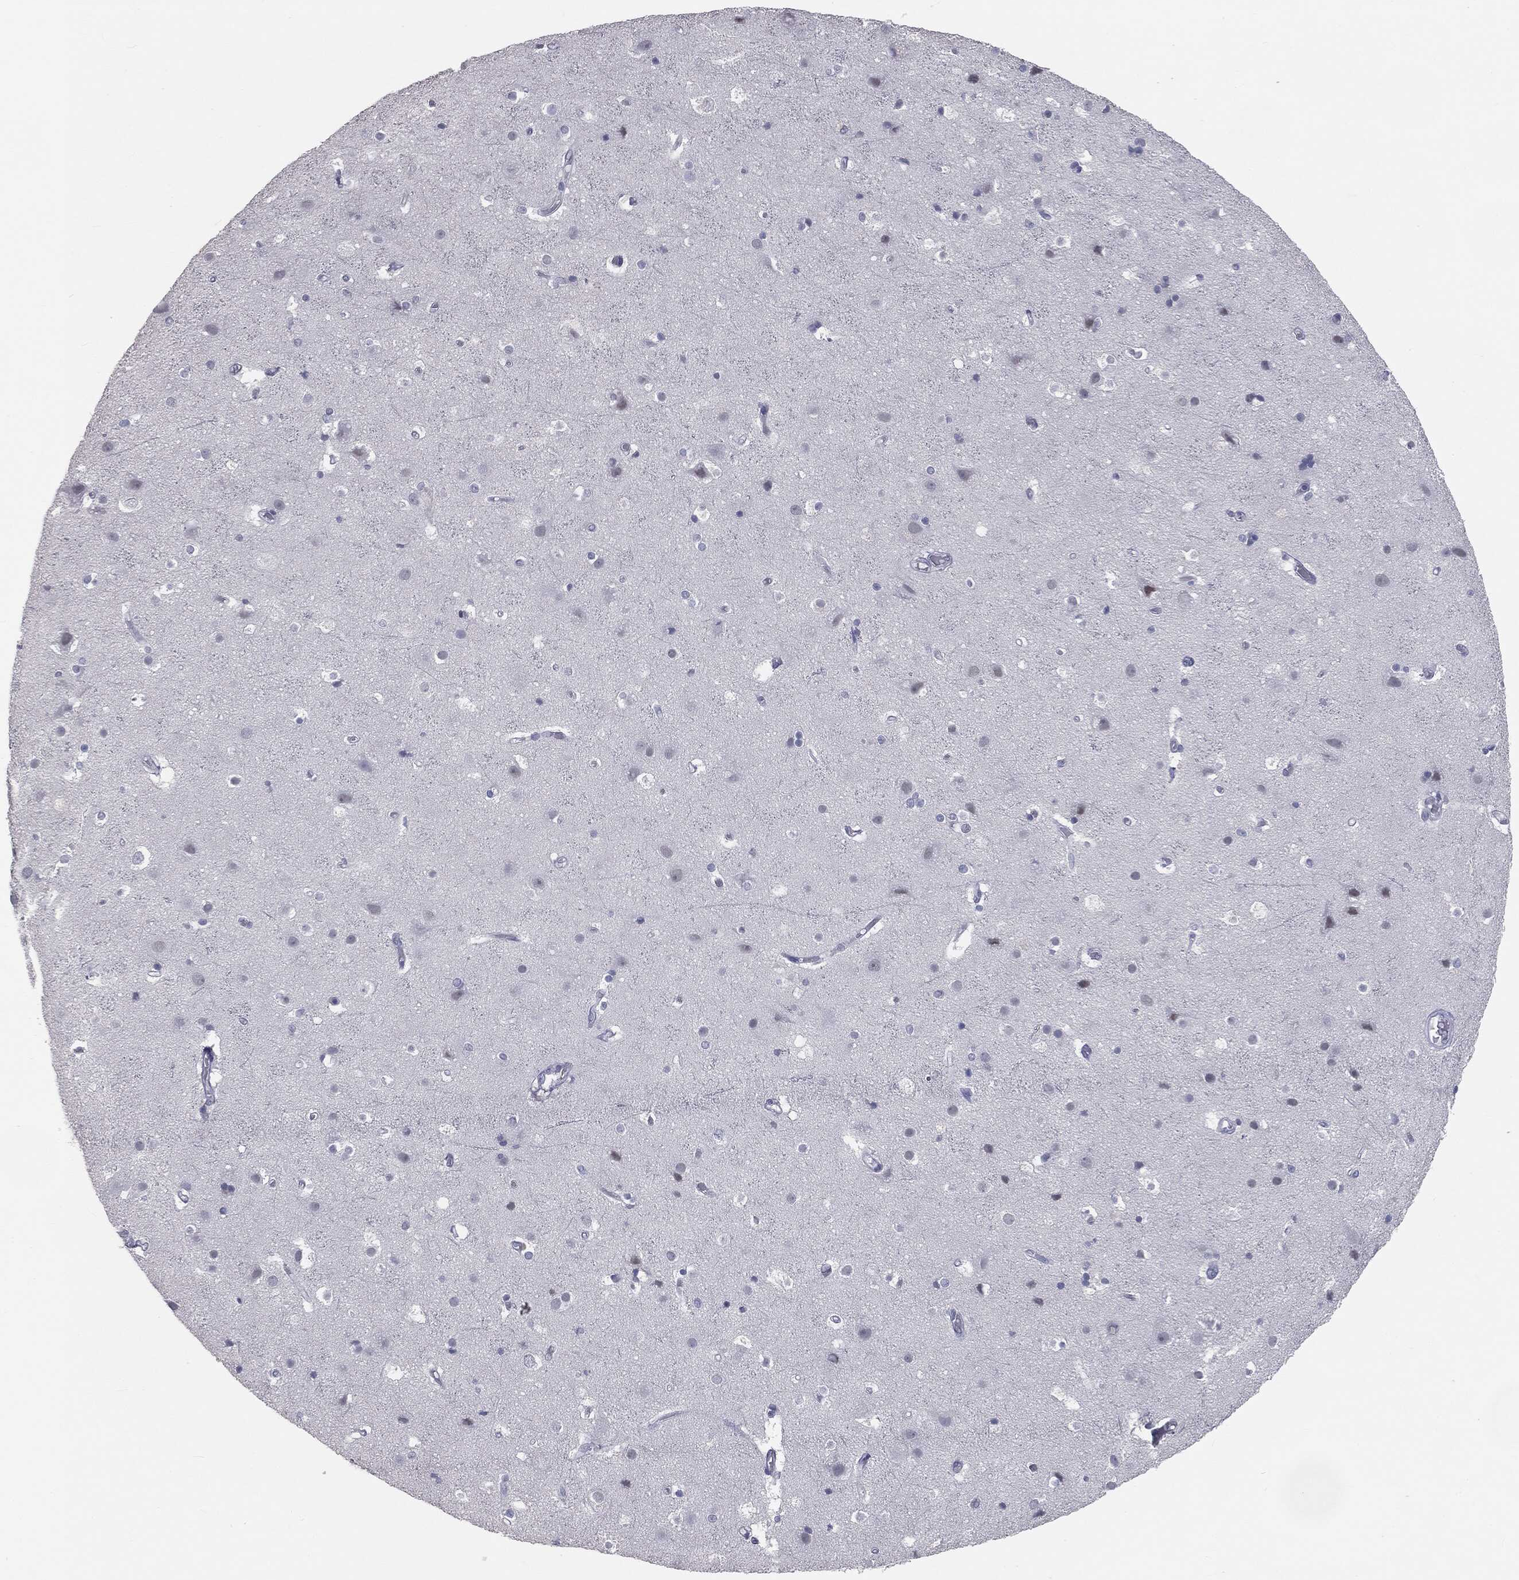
{"staining": {"intensity": "negative", "quantity": "none", "location": "none"}, "tissue": "cerebral cortex", "cell_type": "Endothelial cells", "image_type": "normal", "snomed": [{"axis": "morphology", "description": "Normal tissue, NOS"}, {"axis": "topography", "description": "Cerebral cortex"}], "caption": "Immunohistochemical staining of benign cerebral cortex reveals no significant staining in endothelial cells. Nuclei are stained in blue.", "gene": "PRAME", "patient": {"sex": "female", "age": 52}}